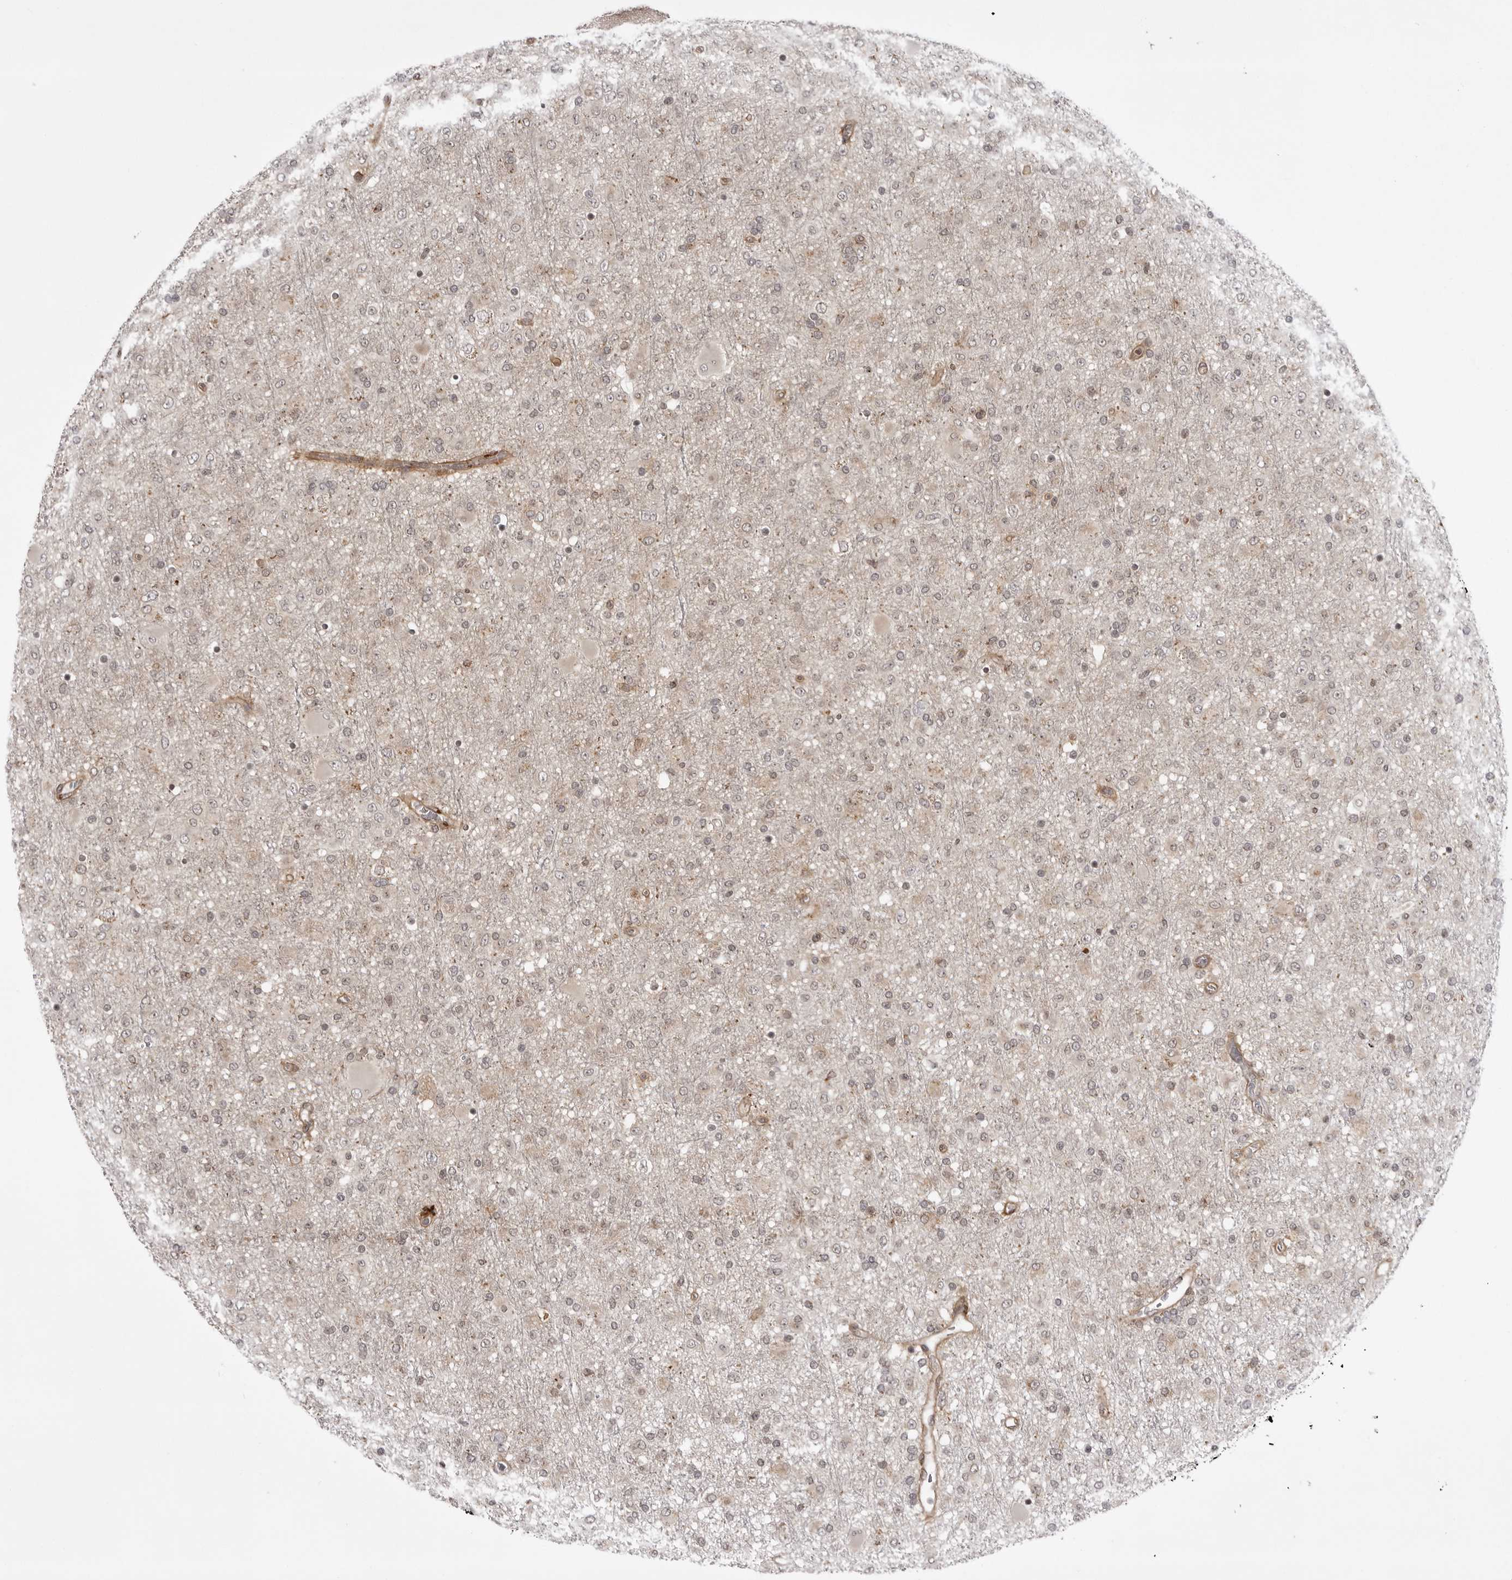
{"staining": {"intensity": "negative", "quantity": "none", "location": "none"}, "tissue": "glioma", "cell_type": "Tumor cells", "image_type": "cancer", "snomed": [{"axis": "morphology", "description": "Glioma, malignant, Low grade"}, {"axis": "topography", "description": "Brain"}], "caption": "This is an immunohistochemistry (IHC) photomicrograph of low-grade glioma (malignant). There is no staining in tumor cells.", "gene": "USP43", "patient": {"sex": "male", "age": 65}}